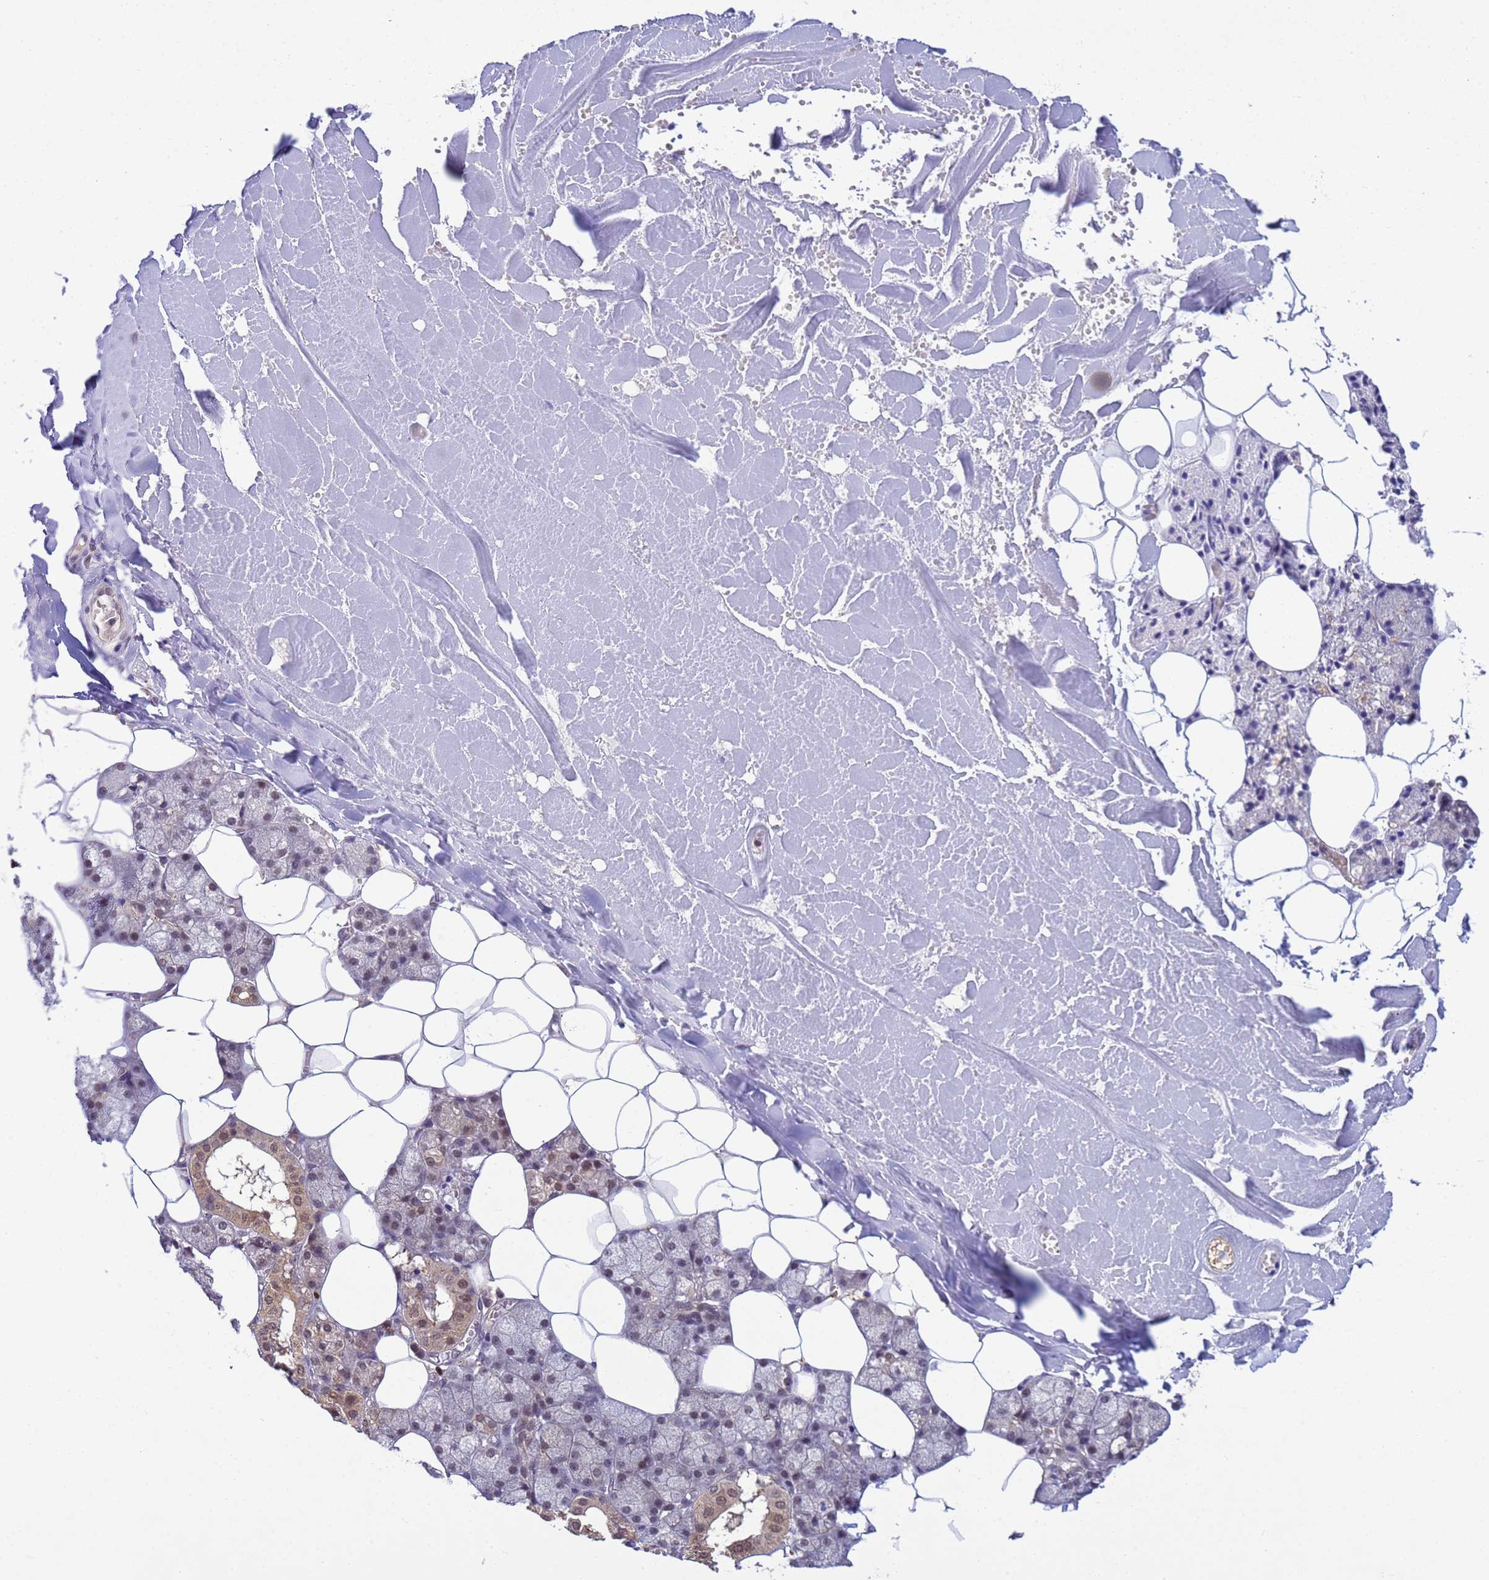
{"staining": {"intensity": "moderate", "quantity": "25%-75%", "location": "cytoplasmic/membranous,nuclear"}, "tissue": "salivary gland", "cell_type": "Glandular cells", "image_type": "normal", "snomed": [{"axis": "morphology", "description": "Normal tissue, NOS"}, {"axis": "topography", "description": "Salivary gland"}], "caption": "A brown stain highlights moderate cytoplasmic/membranous,nuclear staining of a protein in glandular cells of normal salivary gland. Immunohistochemistry stains the protein of interest in brown and the nuclei are stained blue.", "gene": "NPEPPS", "patient": {"sex": "male", "age": 62}}